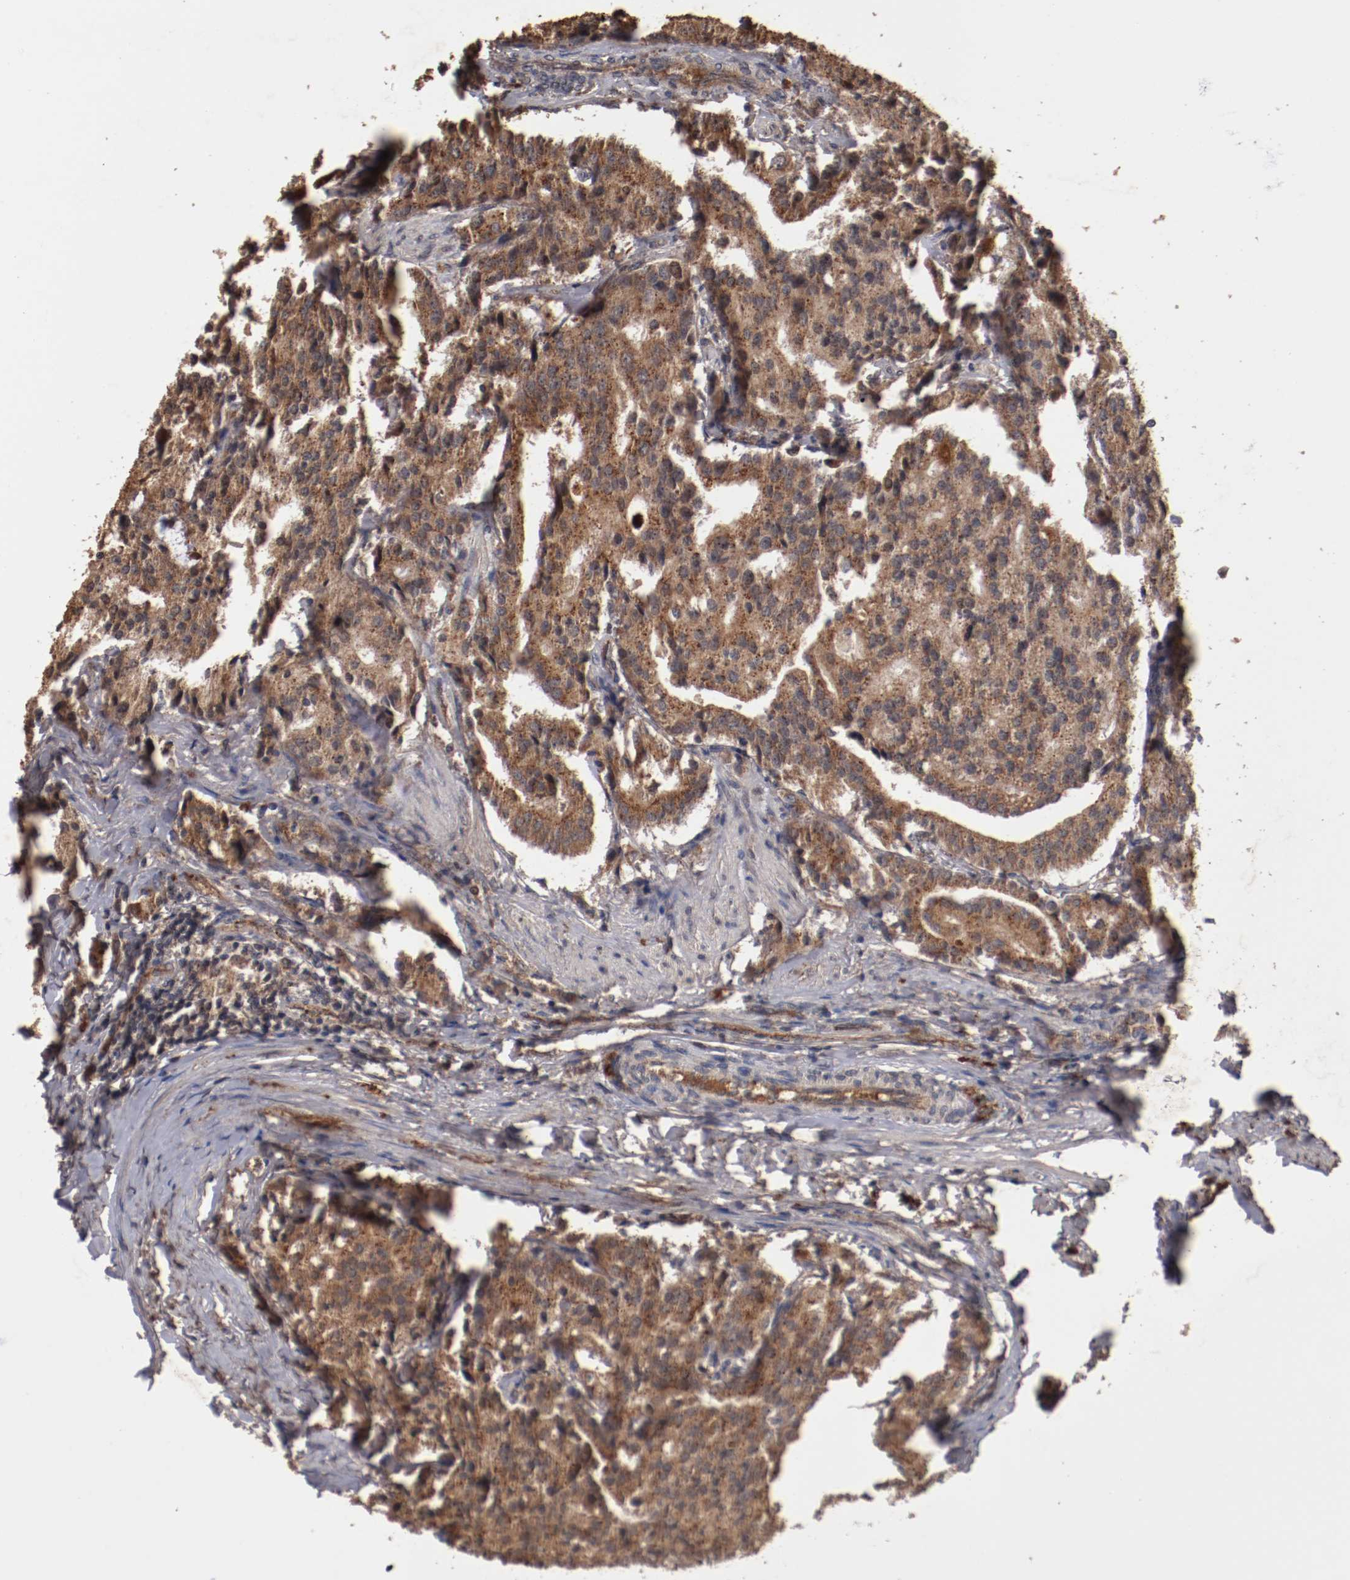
{"staining": {"intensity": "strong", "quantity": ">75%", "location": "cytoplasmic/membranous"}, "tissue": "prostate cancer", "cell_type": "Tumor cells", "image_type": "cancer", "snomed": [{"axis": "morphology", "description": "Adenocarcinoma, Medium grade"}, {"axis": "topography", "description": "Prostate"}], "caption": "This histopathology image shows immunohistochemistry (IHC) staining of prostate cancer (medium-grade adenocarcinoma), with high strong cytoplasmic/membranous positivity in approximately >75% of tumor cells.", "gene": "TENM1", "patient": {"sex": "male", "age": 72}}